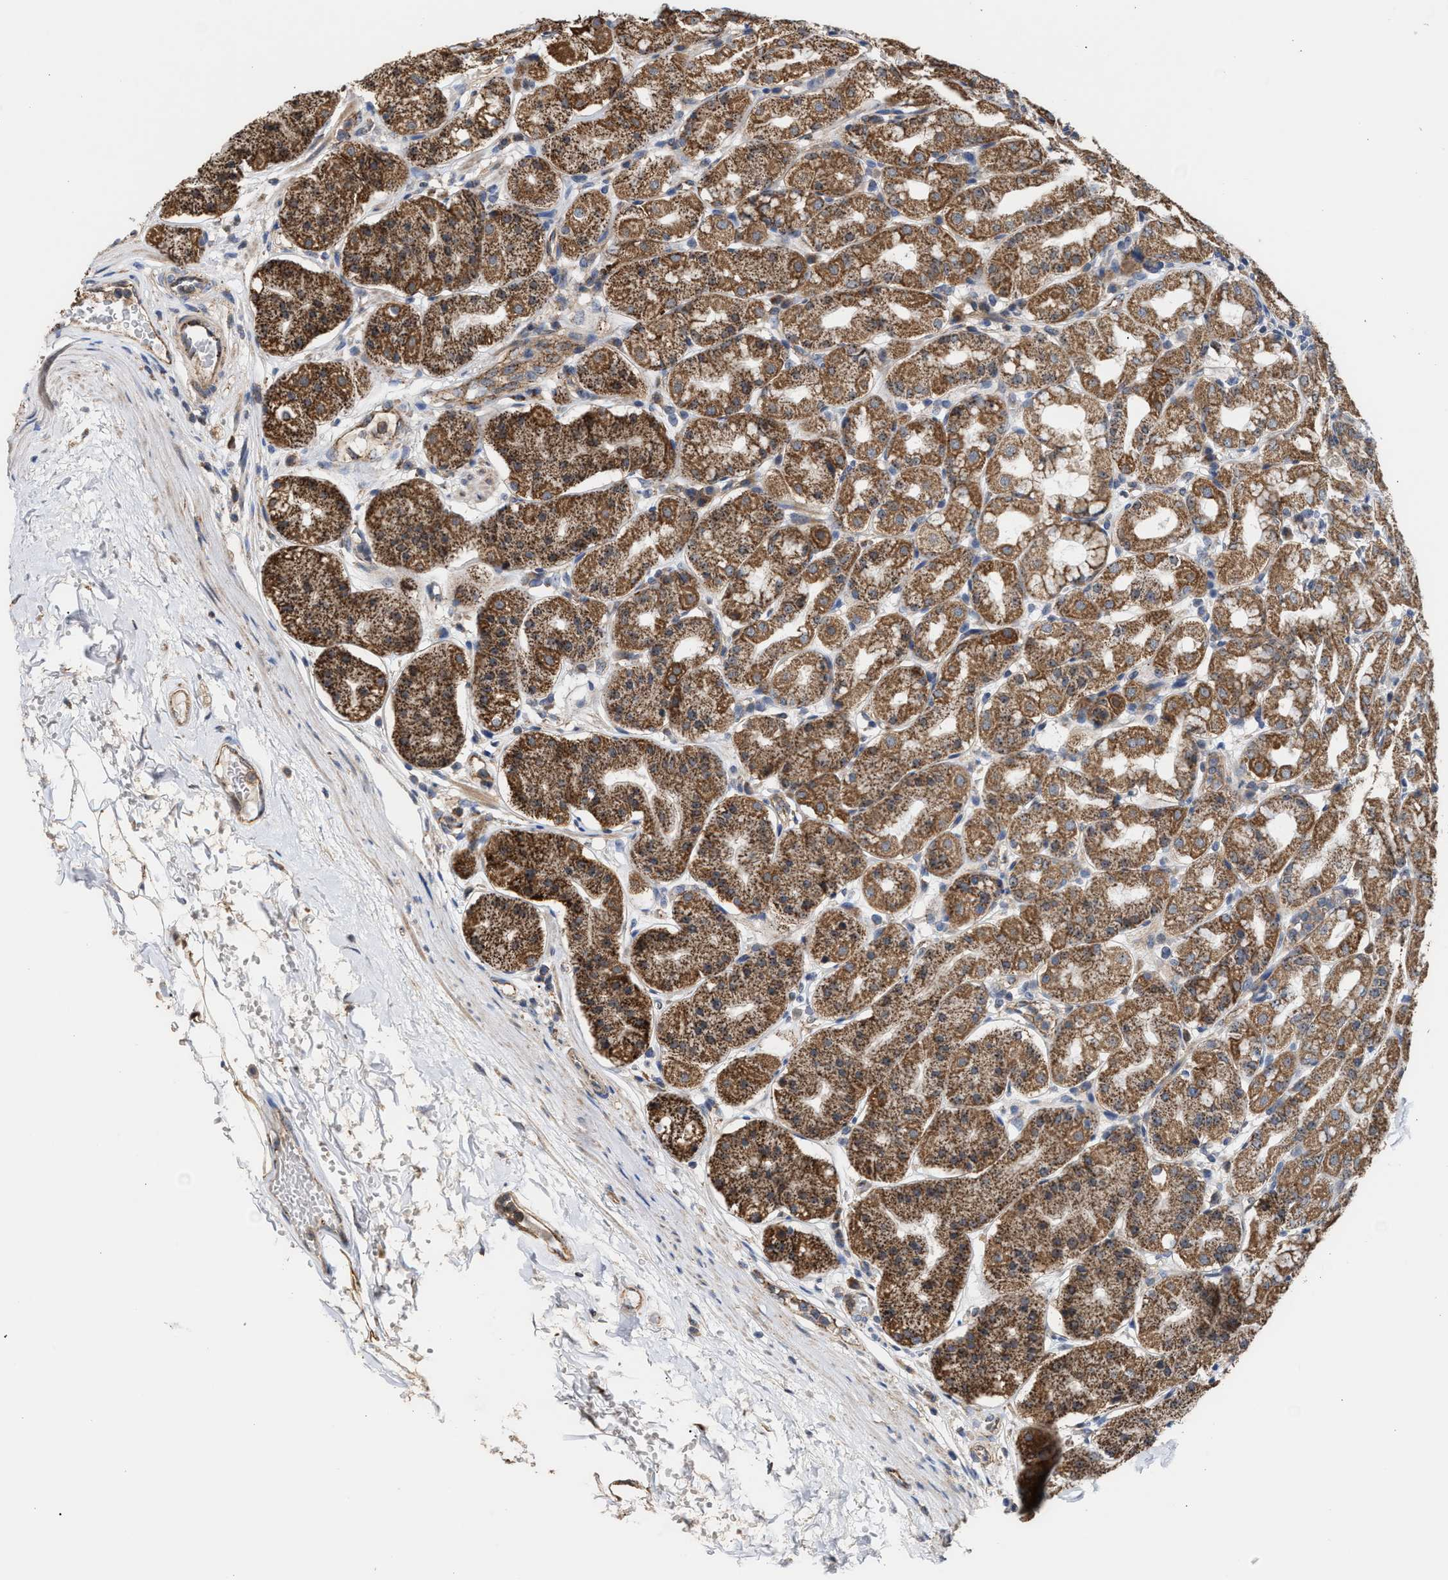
{"staining": {"intensity": "strong", "quantity": ">75%", "location": "cytoplasmic/membranous"}, "tissue": "stomach", "cell_type": "Glandular cells", "image_type": "normal", "snomed": [{"axis": "morphology", "description": "Normal tissue, NOS"}, {"axis": "topography", "description": "Stomach"}, {"axis": "topography", "description": "Stomach, lower"}], "caption": "Immunohistochemistry micrograph of normal stomach: human stomach stained using IHC displays high levels of strong protein expression localized specifically in the cytoplasmic/membranous of glandular cells, appearing as a cytoplasmic/membranous brown color.", "gene": "EXOSC2", "patient": {"sex": "female", "age": 56}}